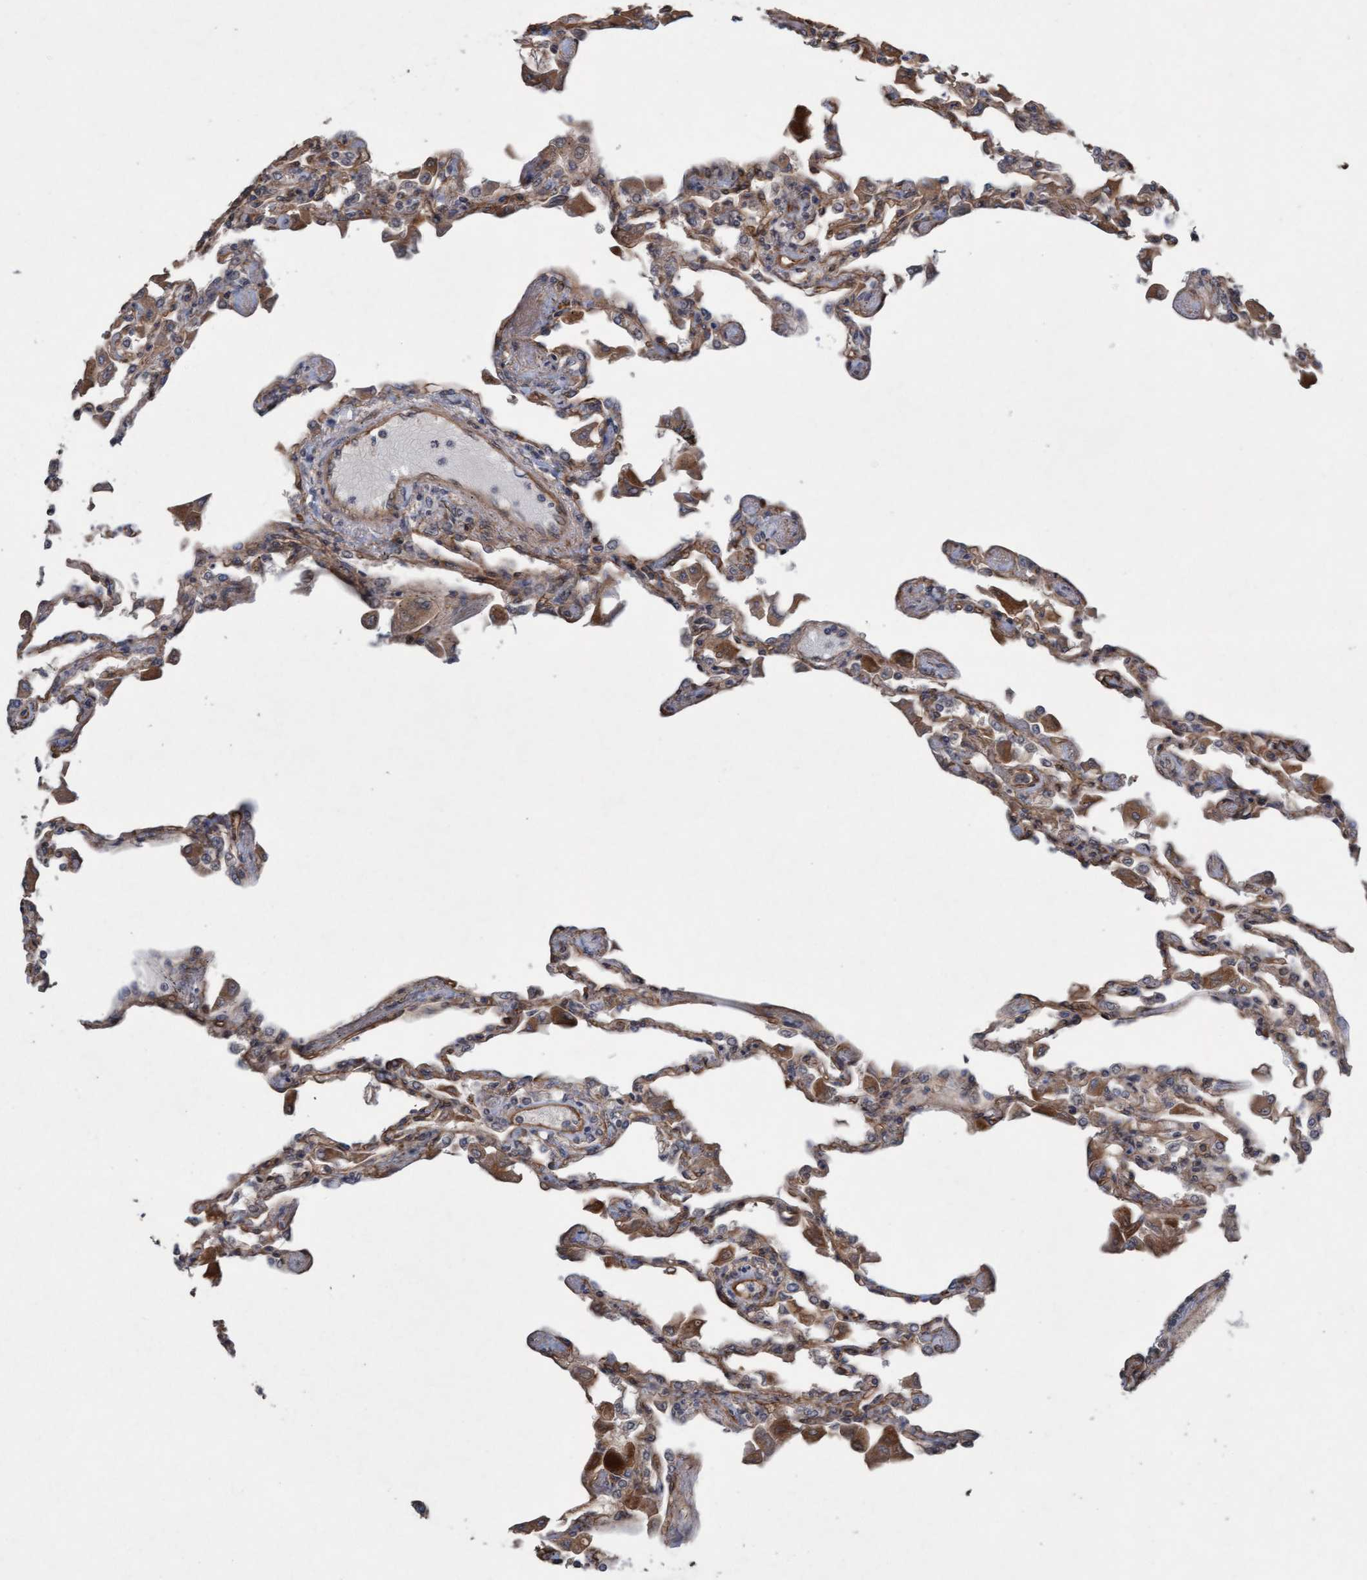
{"staining": {"intensity": "moderate", "quantity": "25%-75%", "location": "cytoplasmic/membranous,nuclear"}, "tissue": "lung", "cell_type": "Alveolar cells", "image_type": "normal", "snomed": [{"axis": "morphology", "description": "Normal tissue, NOS"}, {"axis": "topography", "description": "Bronchus"}, {"axis": "topography", "description": "Lung"}], "caption": "An image showing moderate cytoplasmic/membranous,nuclear expression in about 25%-75% of alveolar cells in normal lung, as visualized by brown immunohistochemical staining.", "gene": "CDC42EP4", "patient": {"sex": "female", "age": 49}}